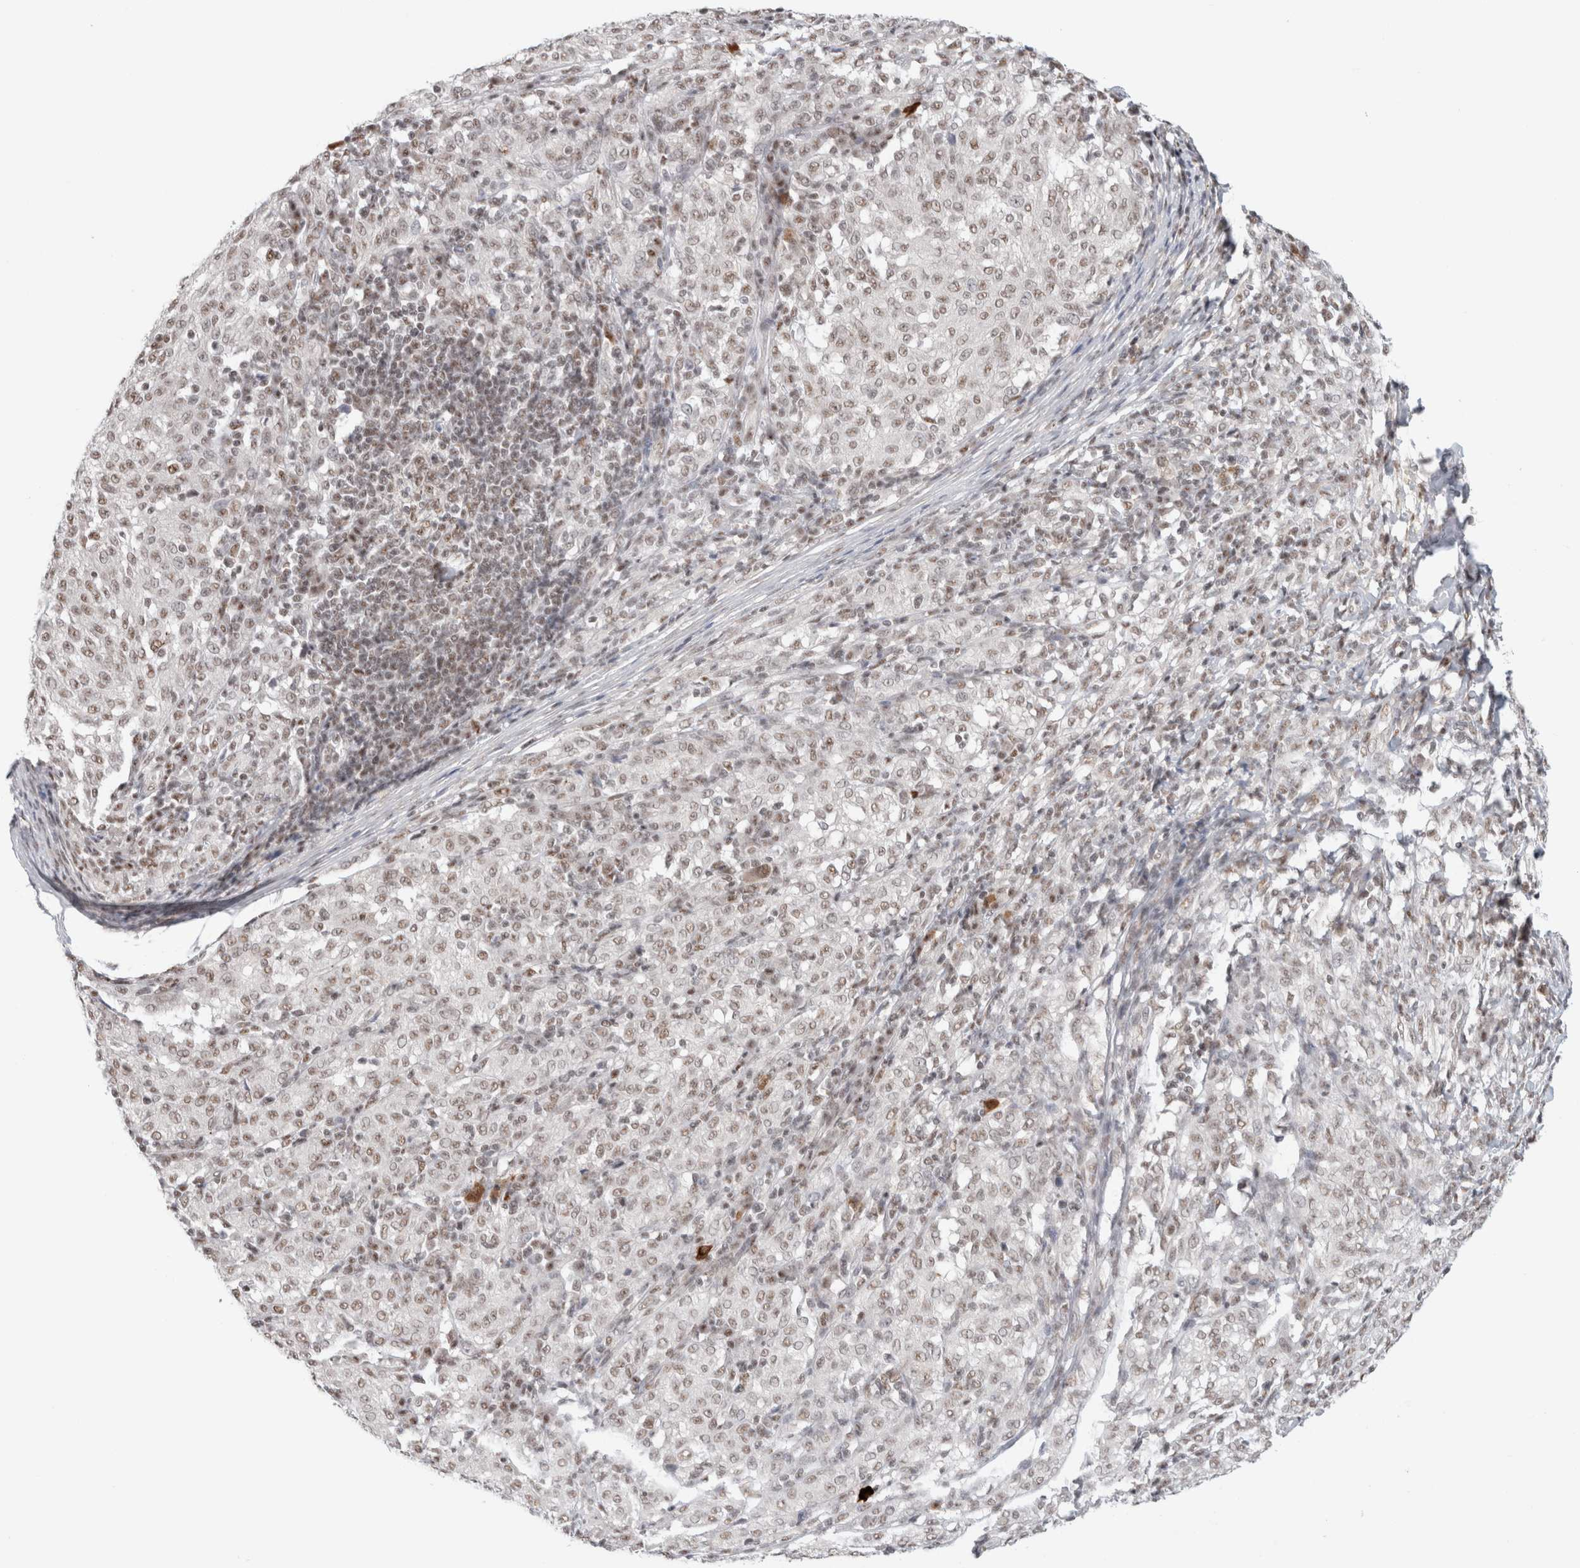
{"staining": {"intensity": "weak", "quantity": ">75%", "location": "nuclear"}, "tissue": "melanoma", "cell_type": "Tumor cells", "image_type": "cancer", "snomed": [{"axis": "morphology", "description": "Malignant melanoma, NOS"}, {"axis": "topography", "description": "Skin"}], "caption": "Immunohistochemistry staining of melanoma, which exhibits low levels of weak nuclear staining in about >75% of tumor cells indicating weak nuclear protein staining. The staining was performed using DAB (3,3'-diaminobenzidine) (brown) for protein detection and nuclei were counterstained in hematoxylin (blue).", "gene": "TRMT12", "patient": {"sex": "female", "age": 72}}